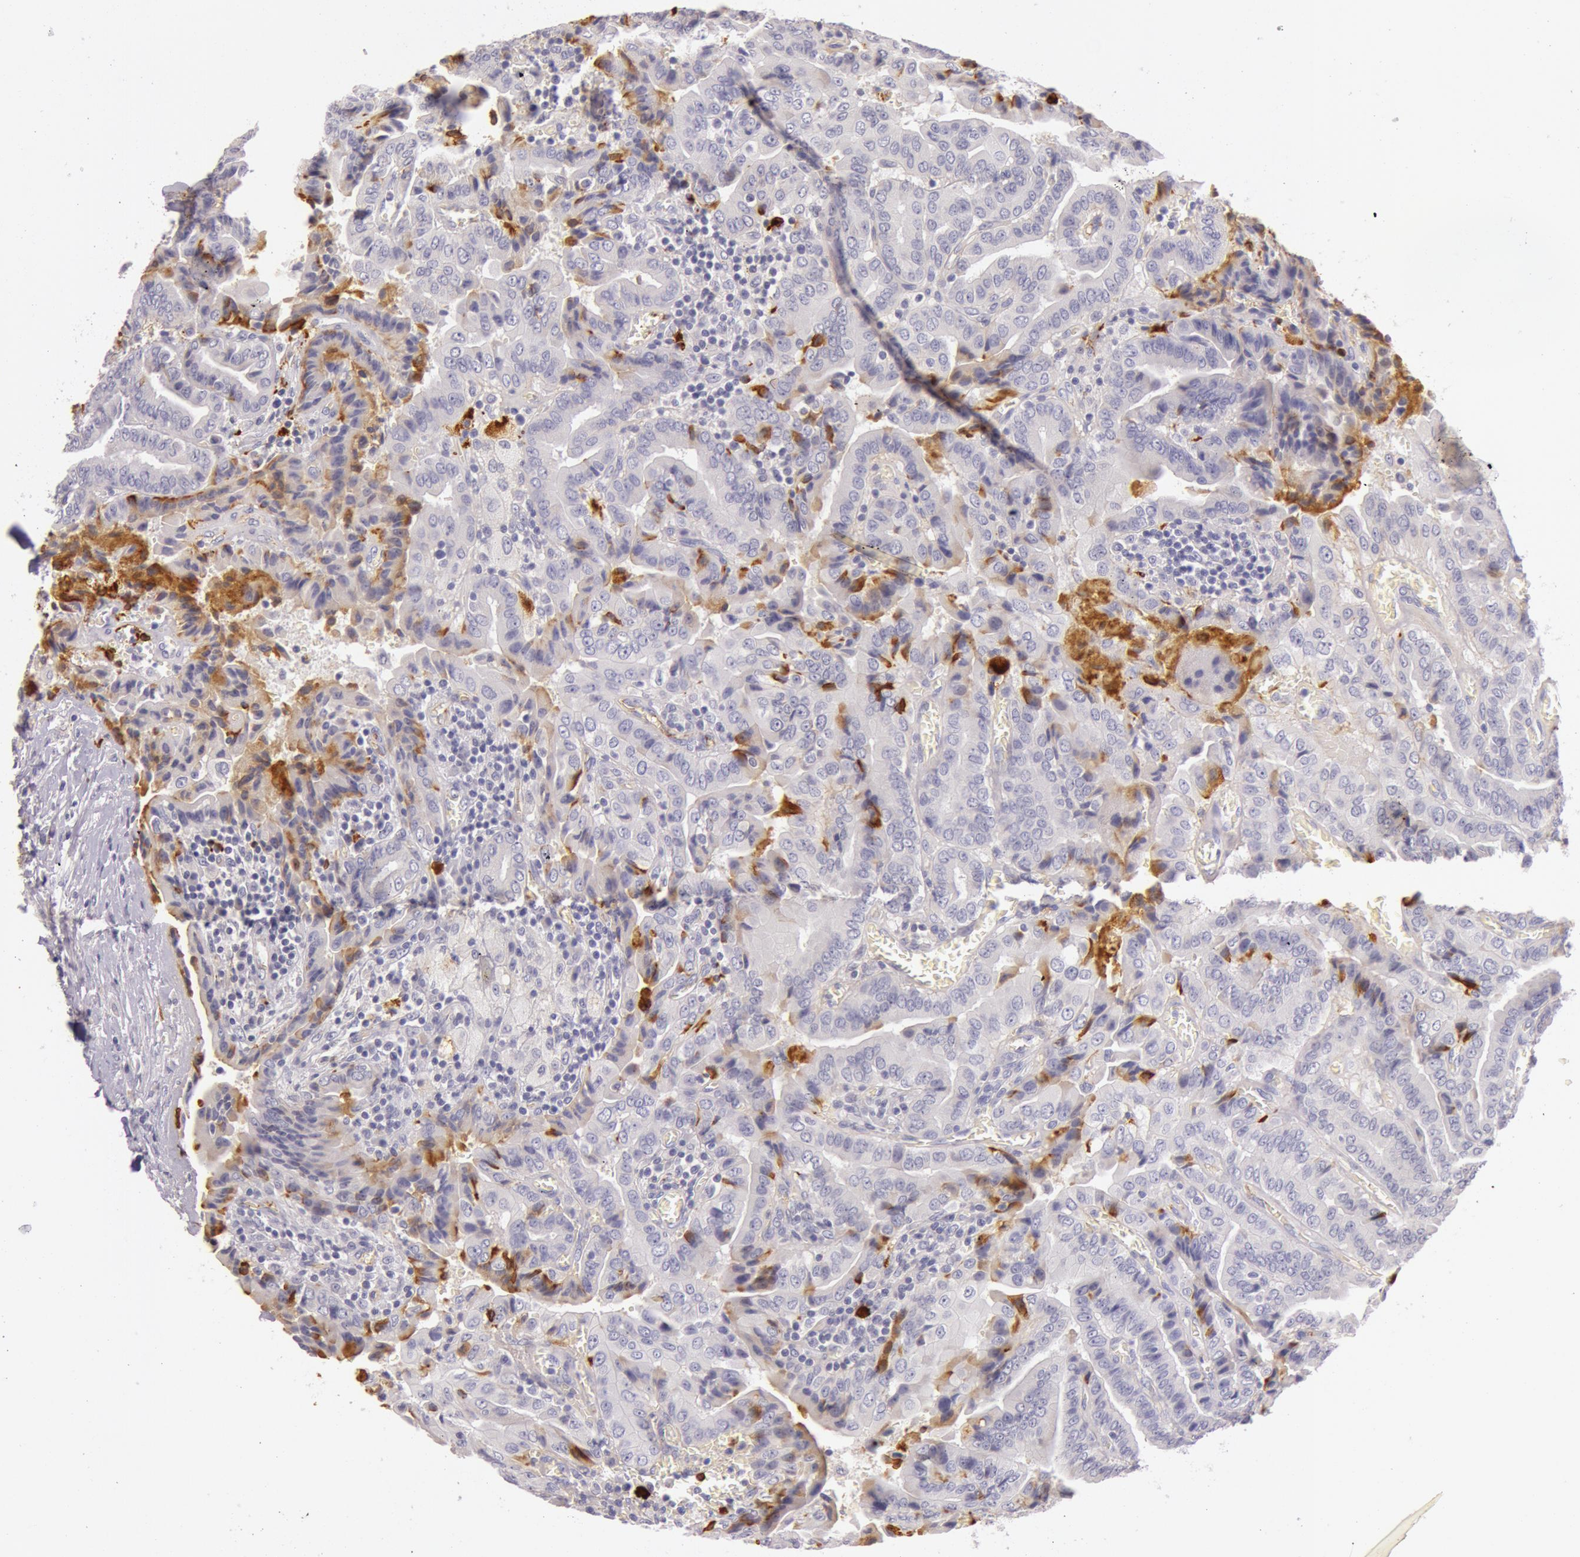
{"staining": {"intensity": "negative", "quantity": "none", "location": "none"}, "tissue": "thyroid cancer", "cell_type": "Tumor cells", "image_type": "cancer", "snomed": [{"axis": "morphology", "description": "Papillary adenocarcinoma, NOS"}, {"axis": "topography", "description": "Thyroid gland"}], "caption": "Human thyroid cancer (papillary adenocarcinoma) stained for a protein using immunohistochemistry shows no staining in tumor cells.", "gene": "C4BPA", "patient": {"sex": "female", "age": 71}}